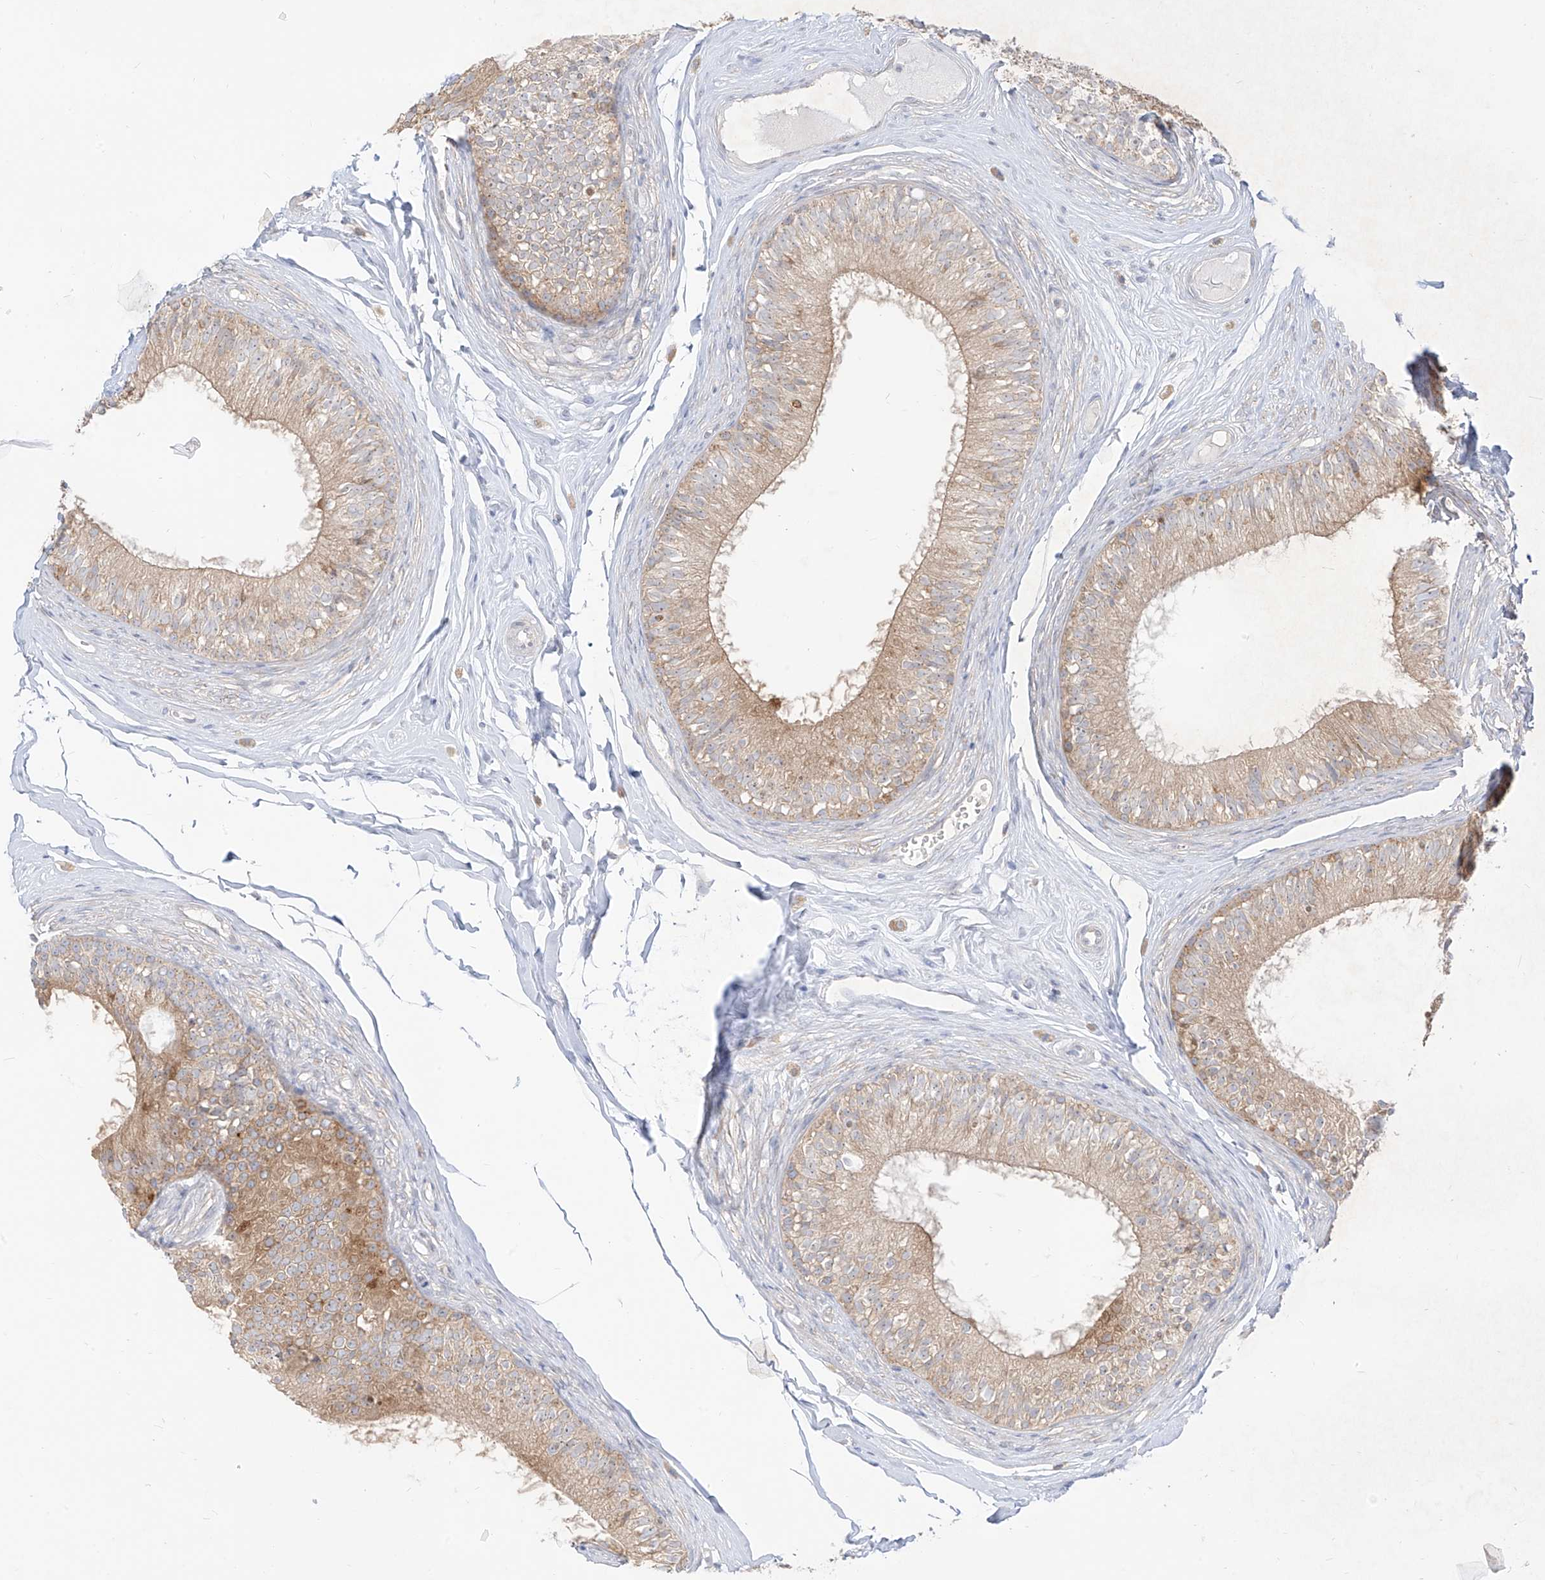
{"staining": {"intensity": "weak", "quantity": "25%-75%", "location": "cytoplasmic/membranous"}, "tissue": "epididymis", "cell_type": "Glandular cells", "image_type": "normal", "snomed": [{"axis": "morphology", "description": "Normal tissue, NOS"}, {"axis": "morphology", "description": "Seminoma in situ"}, {"axis": "topography", "description": "Testis"}, {"axis": "topography", "description": "Epididymis"}], "caption": "Epididymis stained with immunohistochemistry reveals weak cytoplasmic/membranous positivity in about 25%-75% of glandular cells. (DAB (3,3'-diaminobenzidine) IHC, brown staining for protein, blue staining for nuclei).", "gene": "SYTL3", "patient": {"sex": "male", "age": 28}}